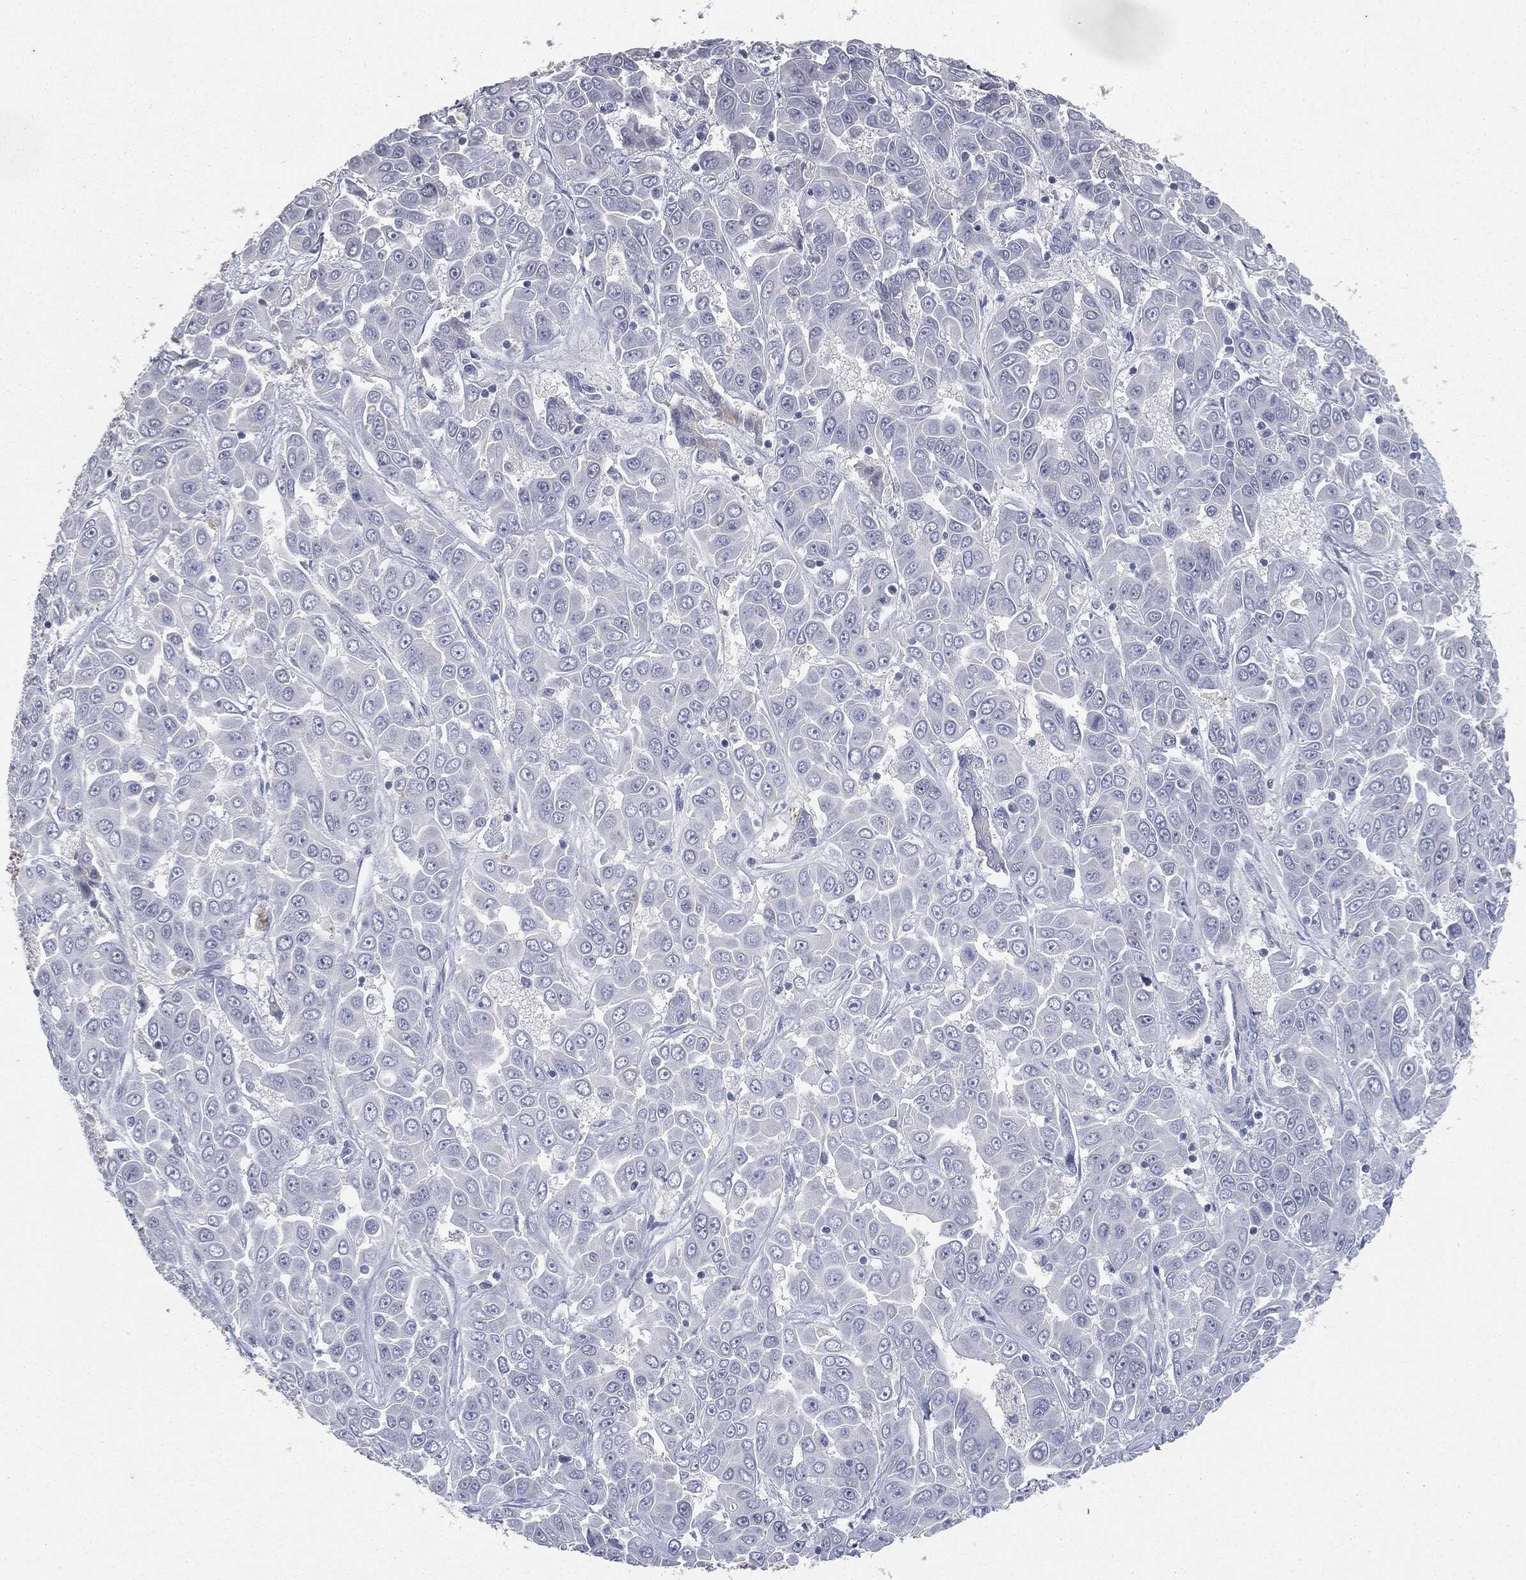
{"staining": {"intensity": "negative", "quantity": "none", "location": "none"}, "tissue": "liver cancer", "cell_type": "Tumor cells", "image_type": "cancer", "snomed": [{"axis": "morphology", "description": "Cholangiocarcinoma"}, {"axis": "topography", "description": "Liver"}], "caption": "This micrograph is of cholangiocarcinoma (liver) stained with immunohistochemistry (IHC) to label a protein in brown with the nuclei are counter-stained blue. There is no positivity in tumor cells.", "gene": "SLC2A2", "patient": {"sex": "female", "age": 52}}